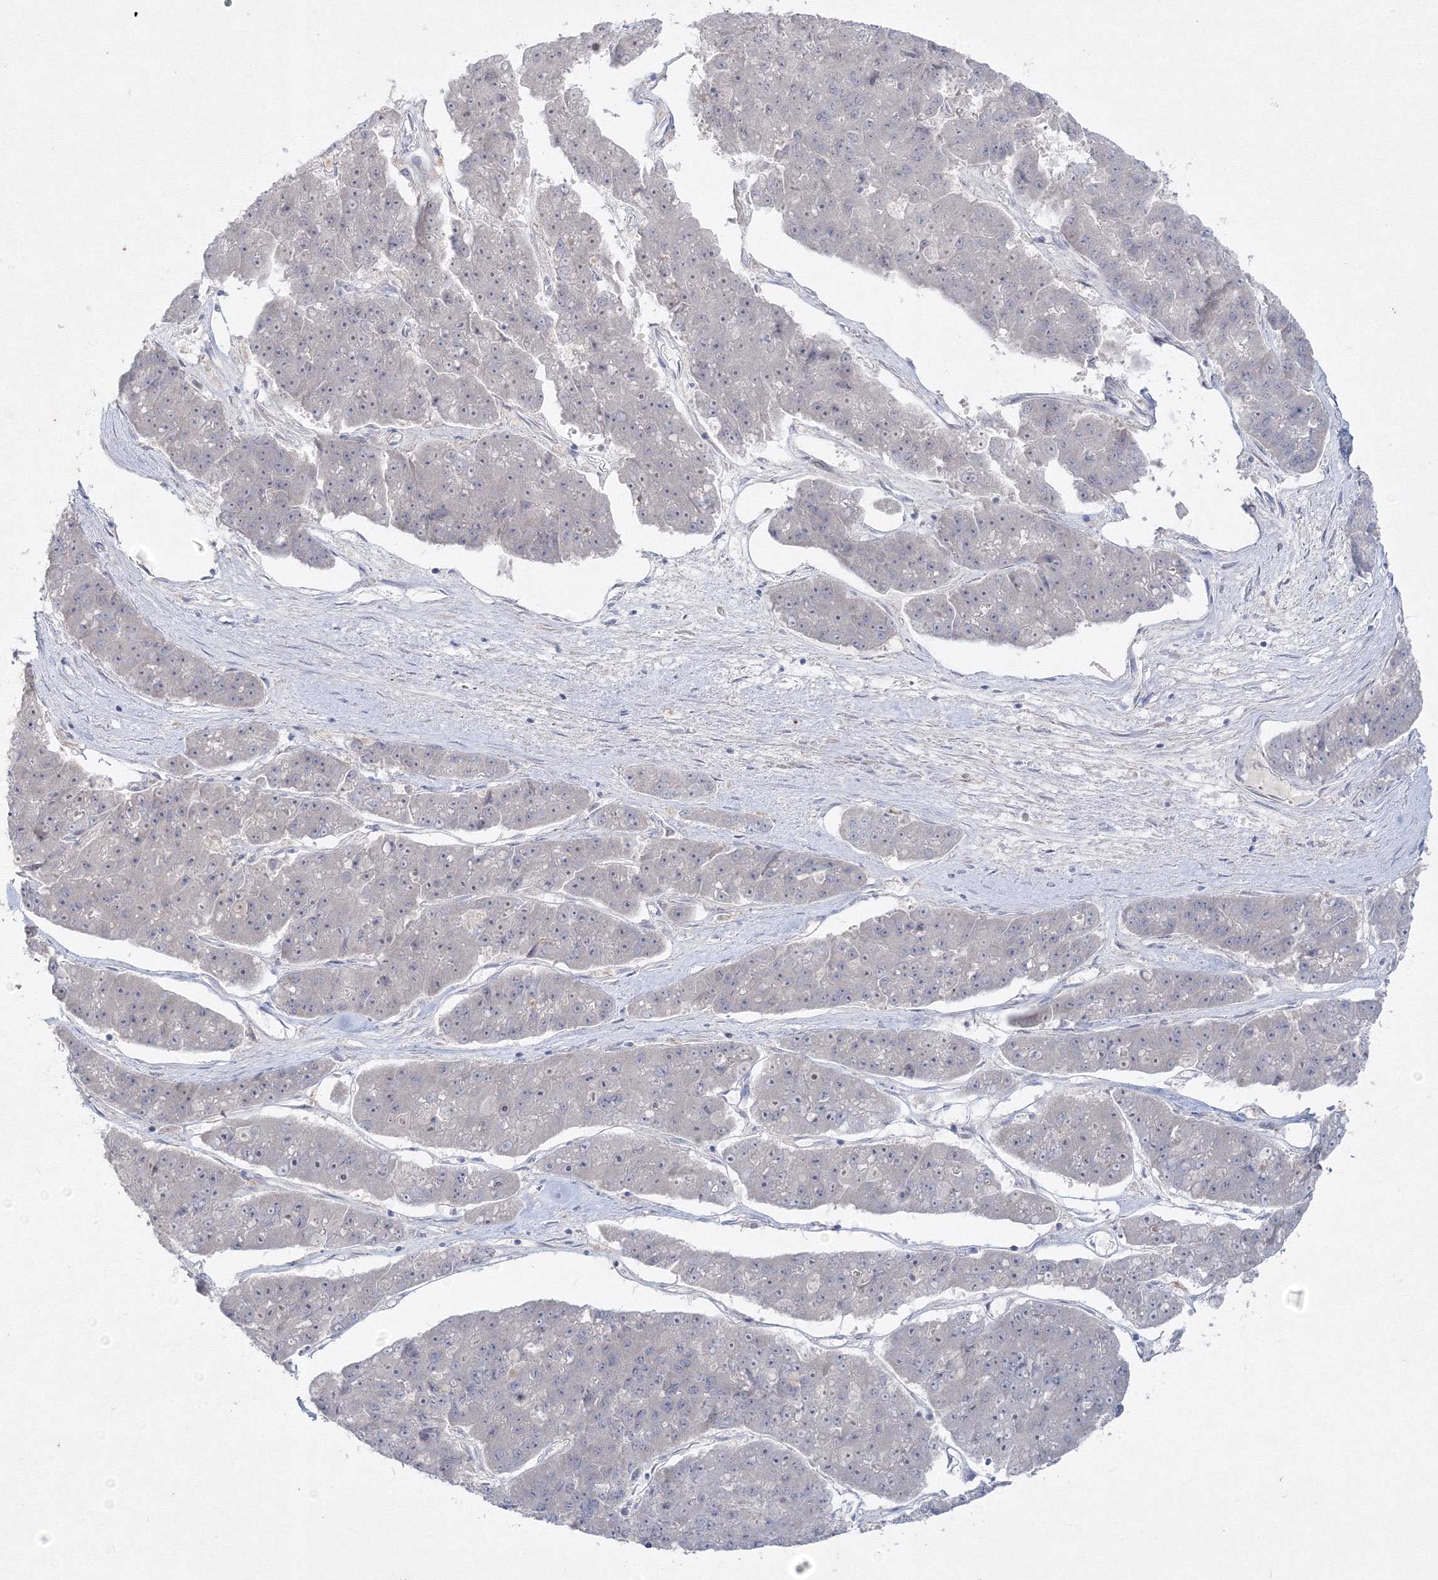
{"staining": {"intensity": "negative", "quantity": "none", "location": "none"}, "tissue": "pancreatic cancer", "cell_type": "Tumor cells", "image_type": "cancer", "snomed": [{"axis": "morphology", "description": "Adenocarcinoma, NOS"}, {"axis": "topography", "description": "Pancreas"}], "caption": "Immunohistochemistry (IHC) of human pancreatic cancer (adenocarcinoma) reveals no positivity in tumor cells.", "gene": "FBXL8", "patient": {"sex": "male", "age": 50}}